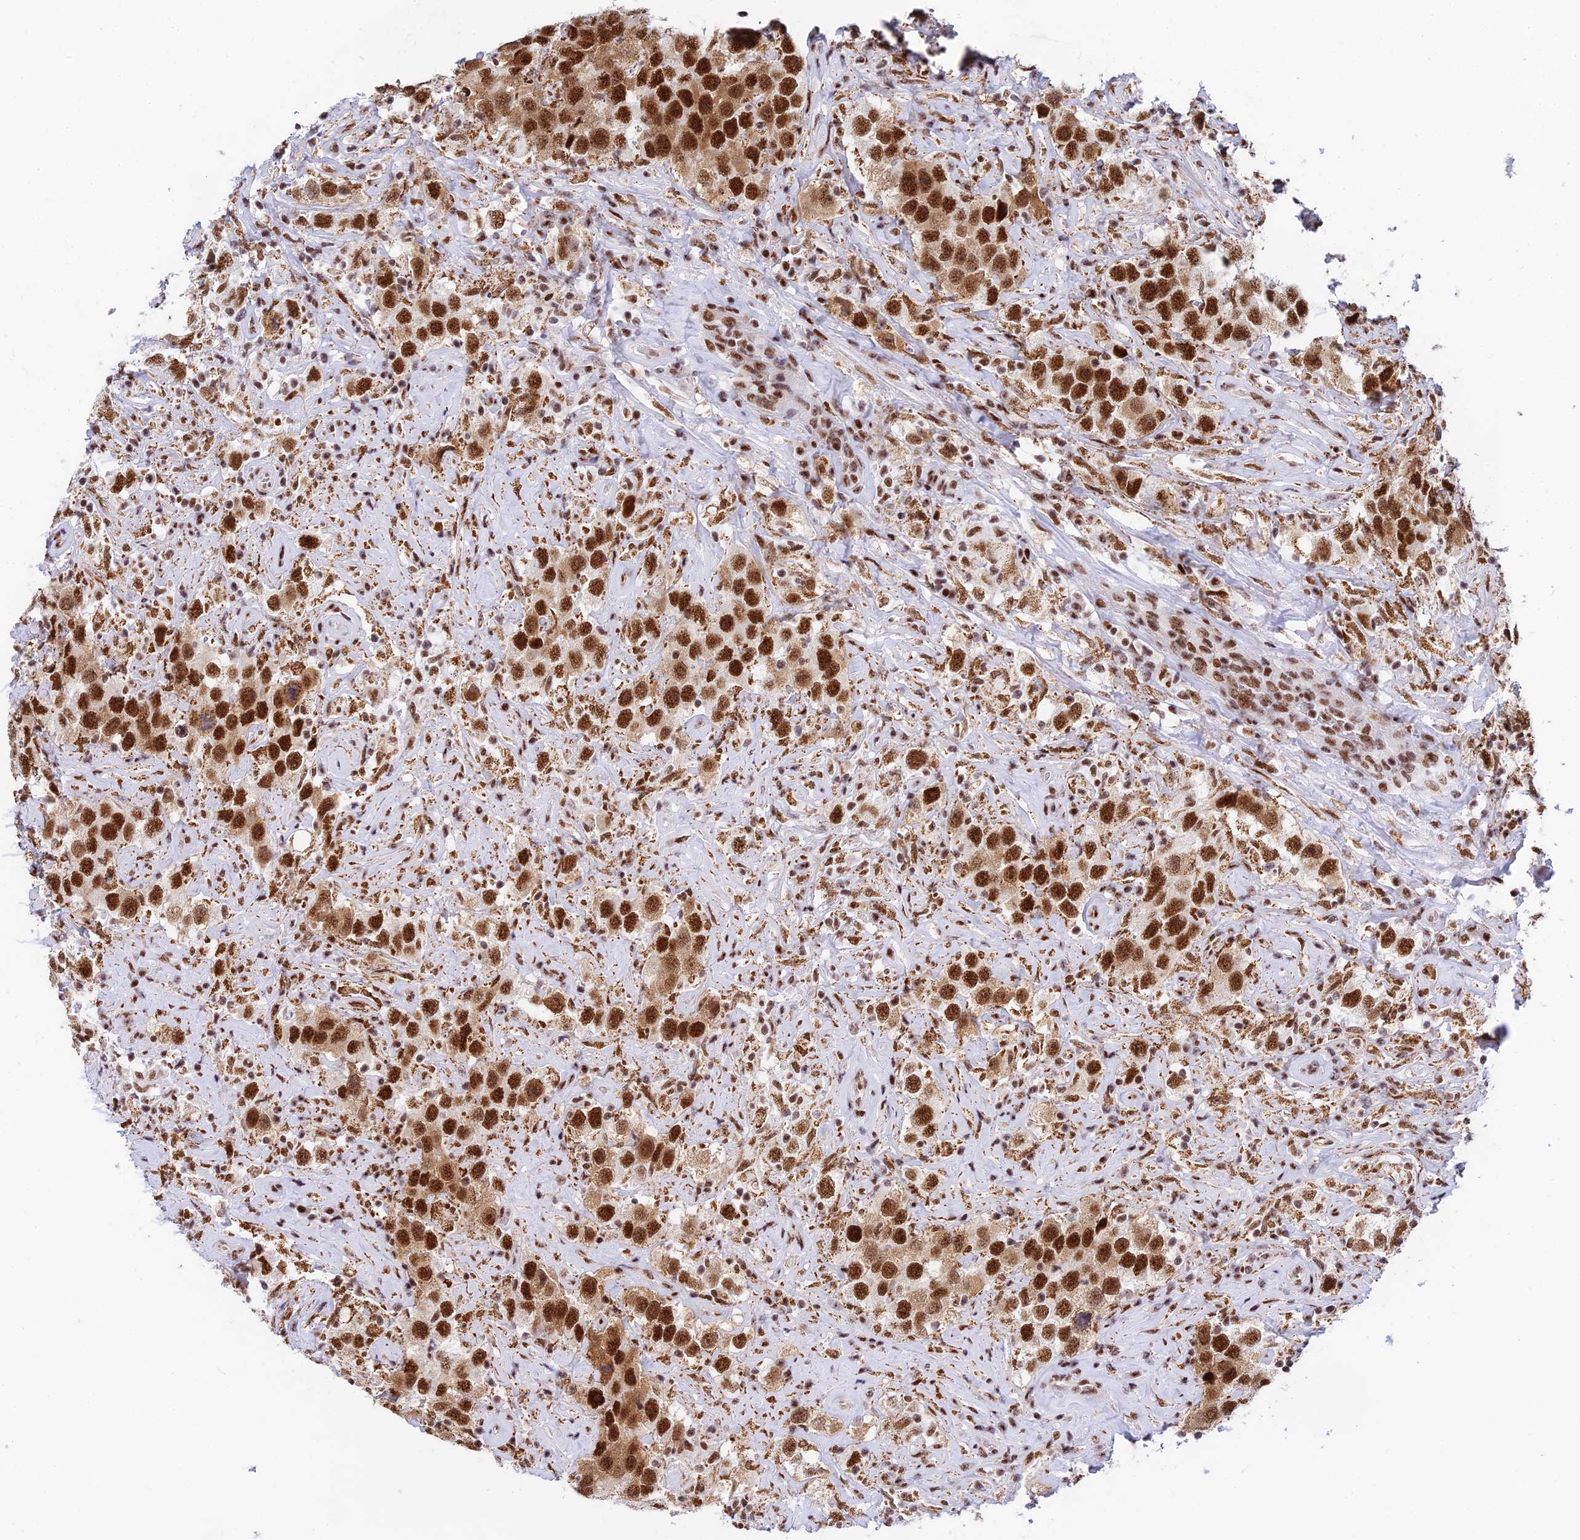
{"staining": {"intensity": "strong", "quantity": ">75%", "location": "nuclear"}, "tissue": "testis cancer", "cell_type": "Tumor cells", "image_type": "cancer", "snomed": [{"axis": "morphology", "description": "Seminoma, NOS"}, {"axis": "topography", "description": "Testis"}], "caption": "The immunohistochemical stain labels strong nuclear positivity in tumor cells of testis seminoma tissue. (DAB (3,3'-diaminobenzidine) IHC, brown staining for protein, blue staining for nuclei).", "gene": "USP22", "patient": {"sex": "male", "age": 49}}